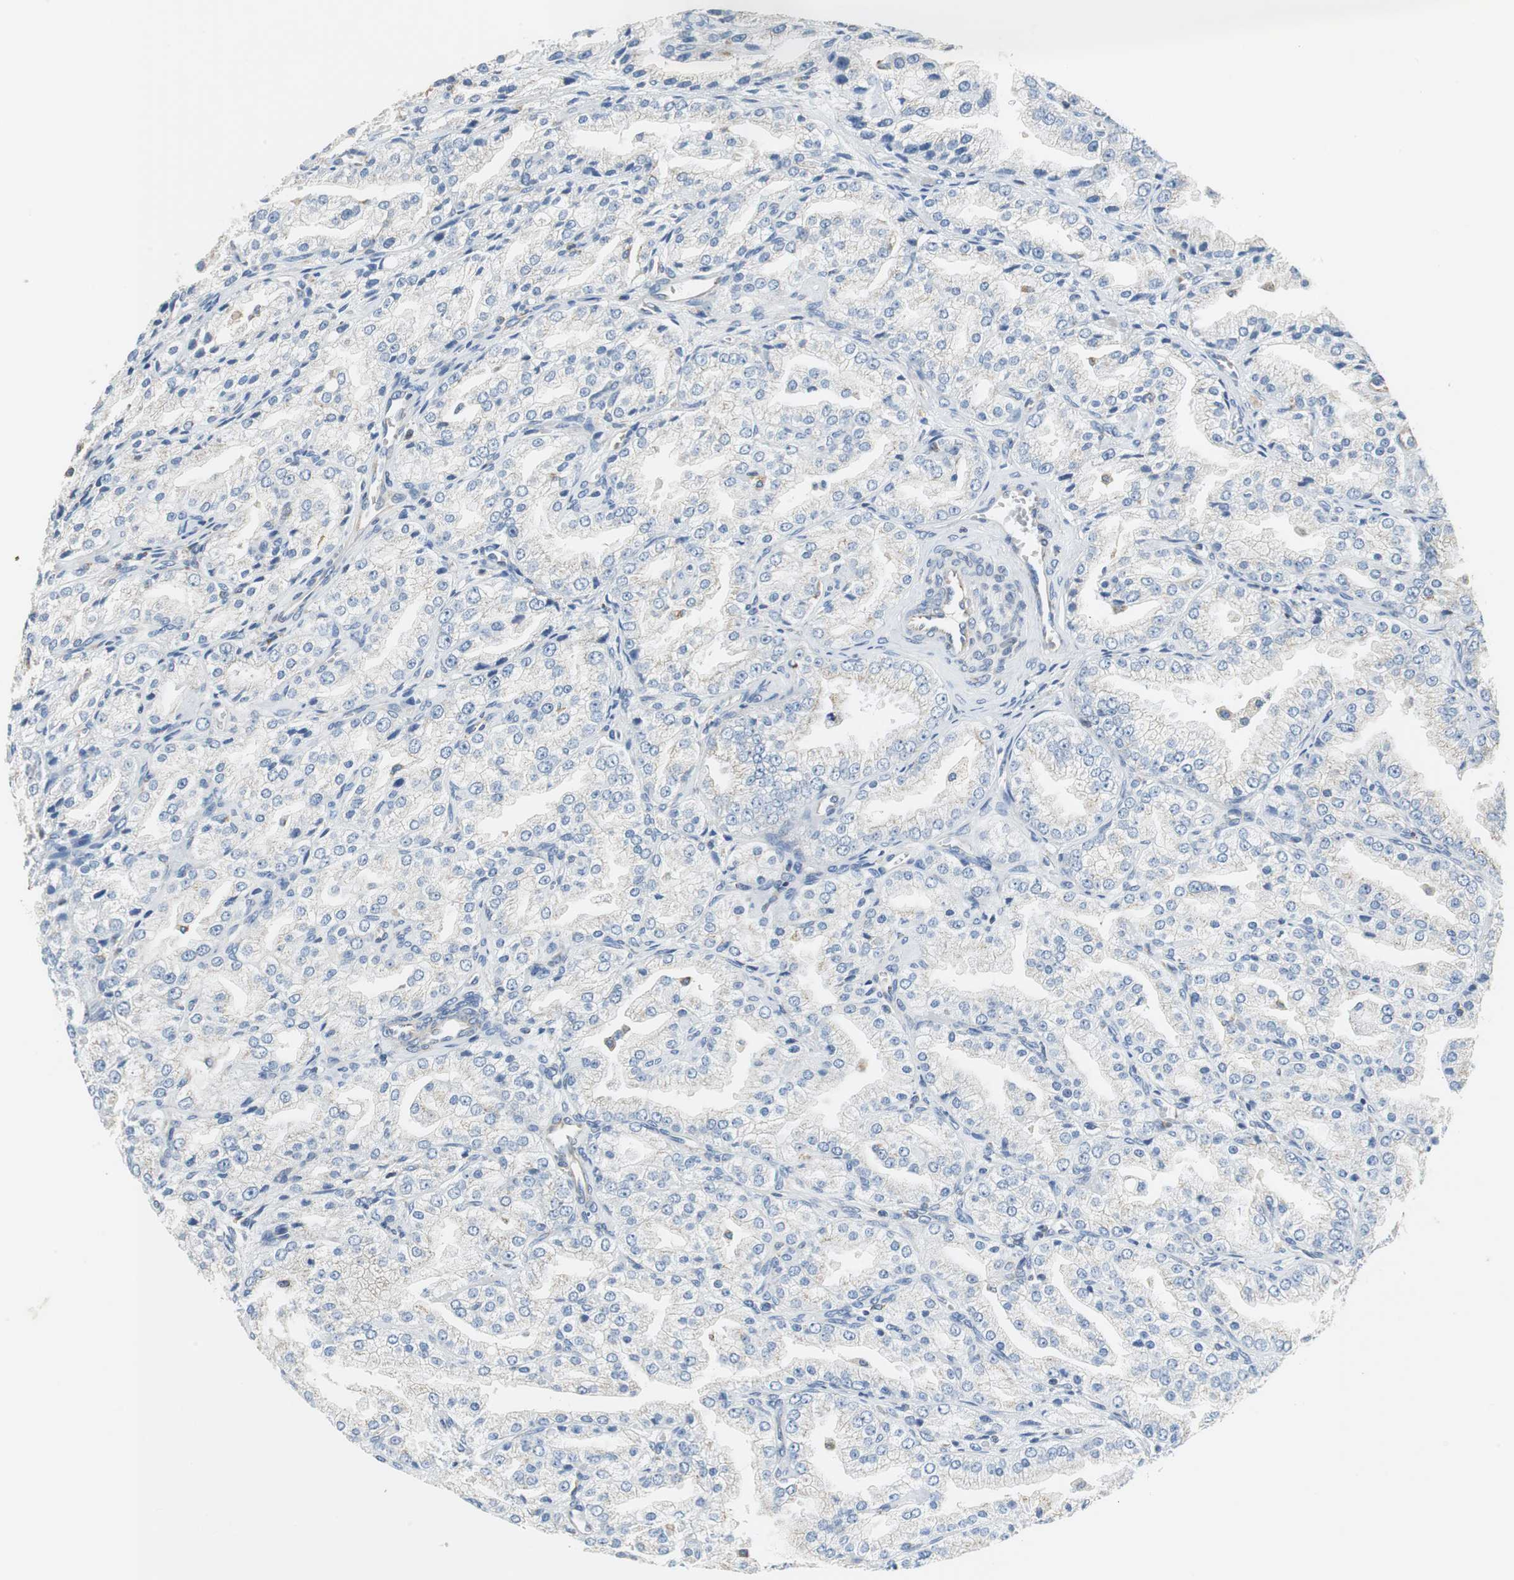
{"staining": {"intensity": "weak", "quantity": "<25%", "location": "cytoplasmic/membranous"}, "tissue": "prostate cancer", "cell_type": "Tumor cells", "image_type": "cancer", "snomed": [{"axis": "morphology", "description": "Adenocarcinoma, High grade"}, {"axis": "topography", "description": "Prostate"}], "caption": "Tumor cells are negative for protein expression in human prostate cancer.", "gene": "GSTK1", "patient": {"sex": "male", "age": 61}}